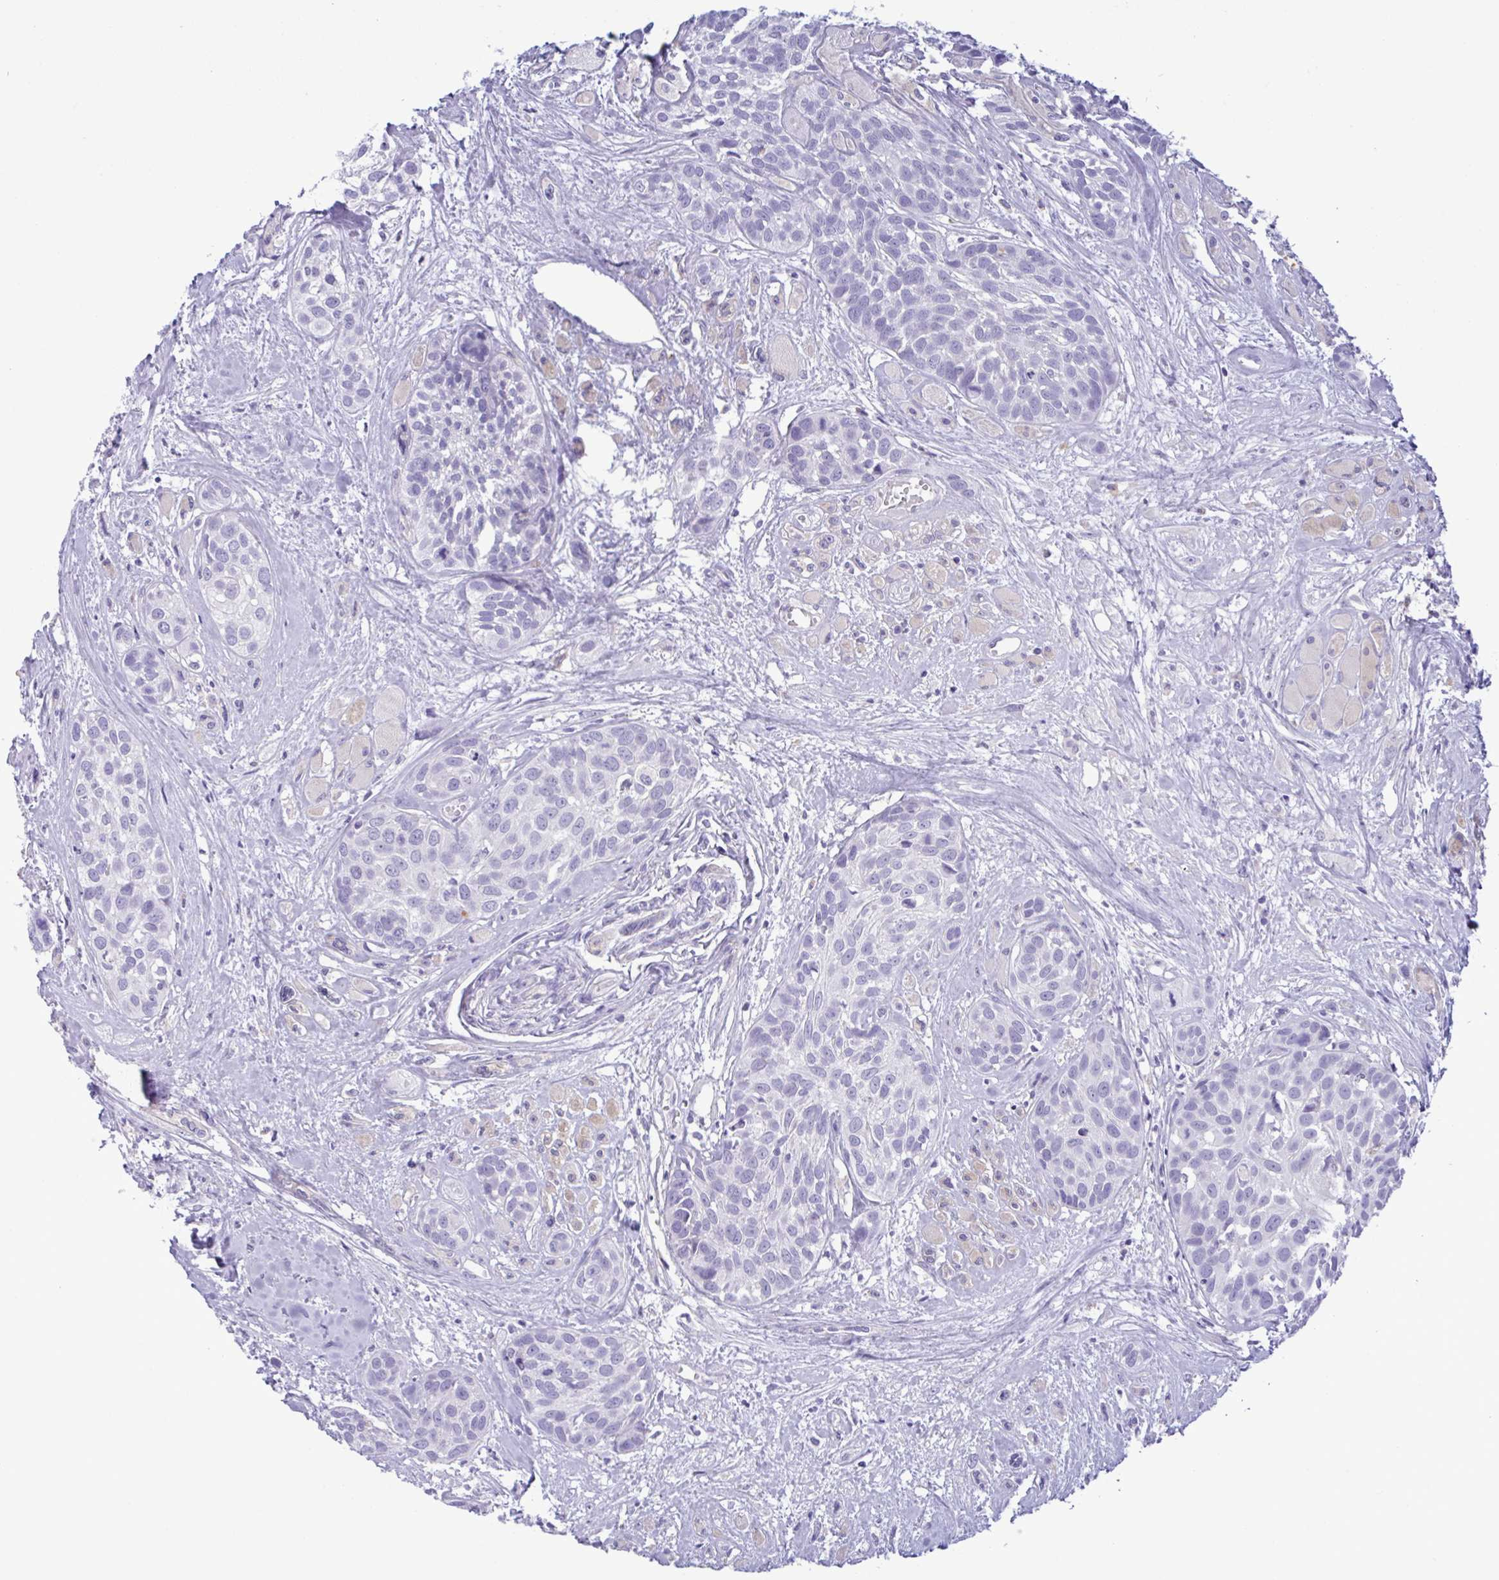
{"staining": {"intensity": "negative", "quantity": "none", "location": "none"}, "tissue": "head and neck cancer", "cell_type": "Tumor cells", "image_type": "cancer", "snomed": [{"axis": "morphology", "description": "Squamous cell carcinoma, NOS"}, {"axis": "topography", "description": "Head-Neck"}], "caption": "This is an IHC image of human head and neck cancer. There is no expression in tumor cells.", "gene": "SREBF1", "patient": {"sex": "female", "age": 50}}